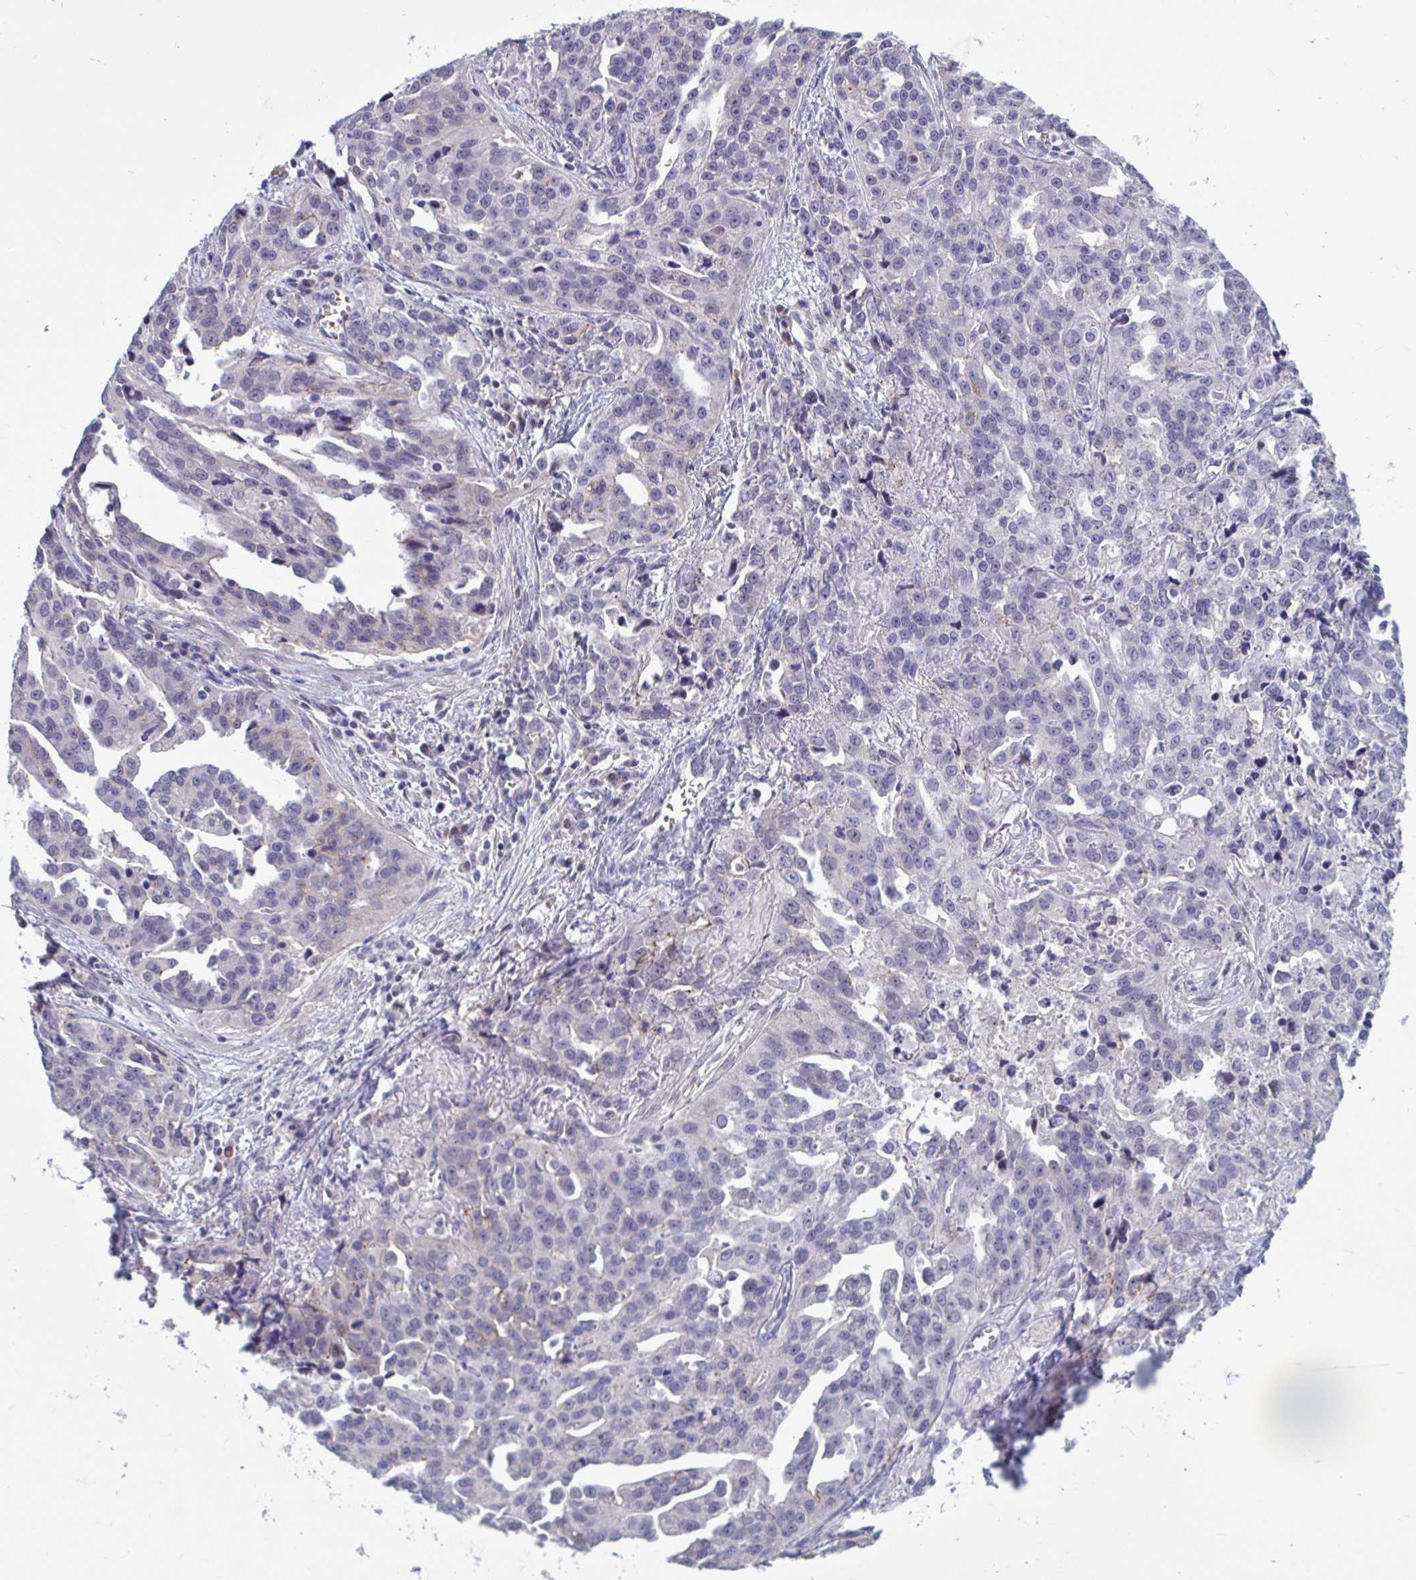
{"staining": {"intensity": "negative", "quantity": "none", "location": "none"}, "tissue": "ovarian cancer", "cell_type": "Tumor cells", "image_type": "cancer", "snomed": [{"axis": "morphology", "description": "Cystadenocarcinoma, serous, NOS"}, {"axis": "topography", "description": "Ovary"}], "caption": "The immunohistochemistry photomicrograph has no significant positivity in tumor cells of ovarian cancer tissue.", "gene": "CNGB3", "patient": {"sex": "female", "age": 75}}